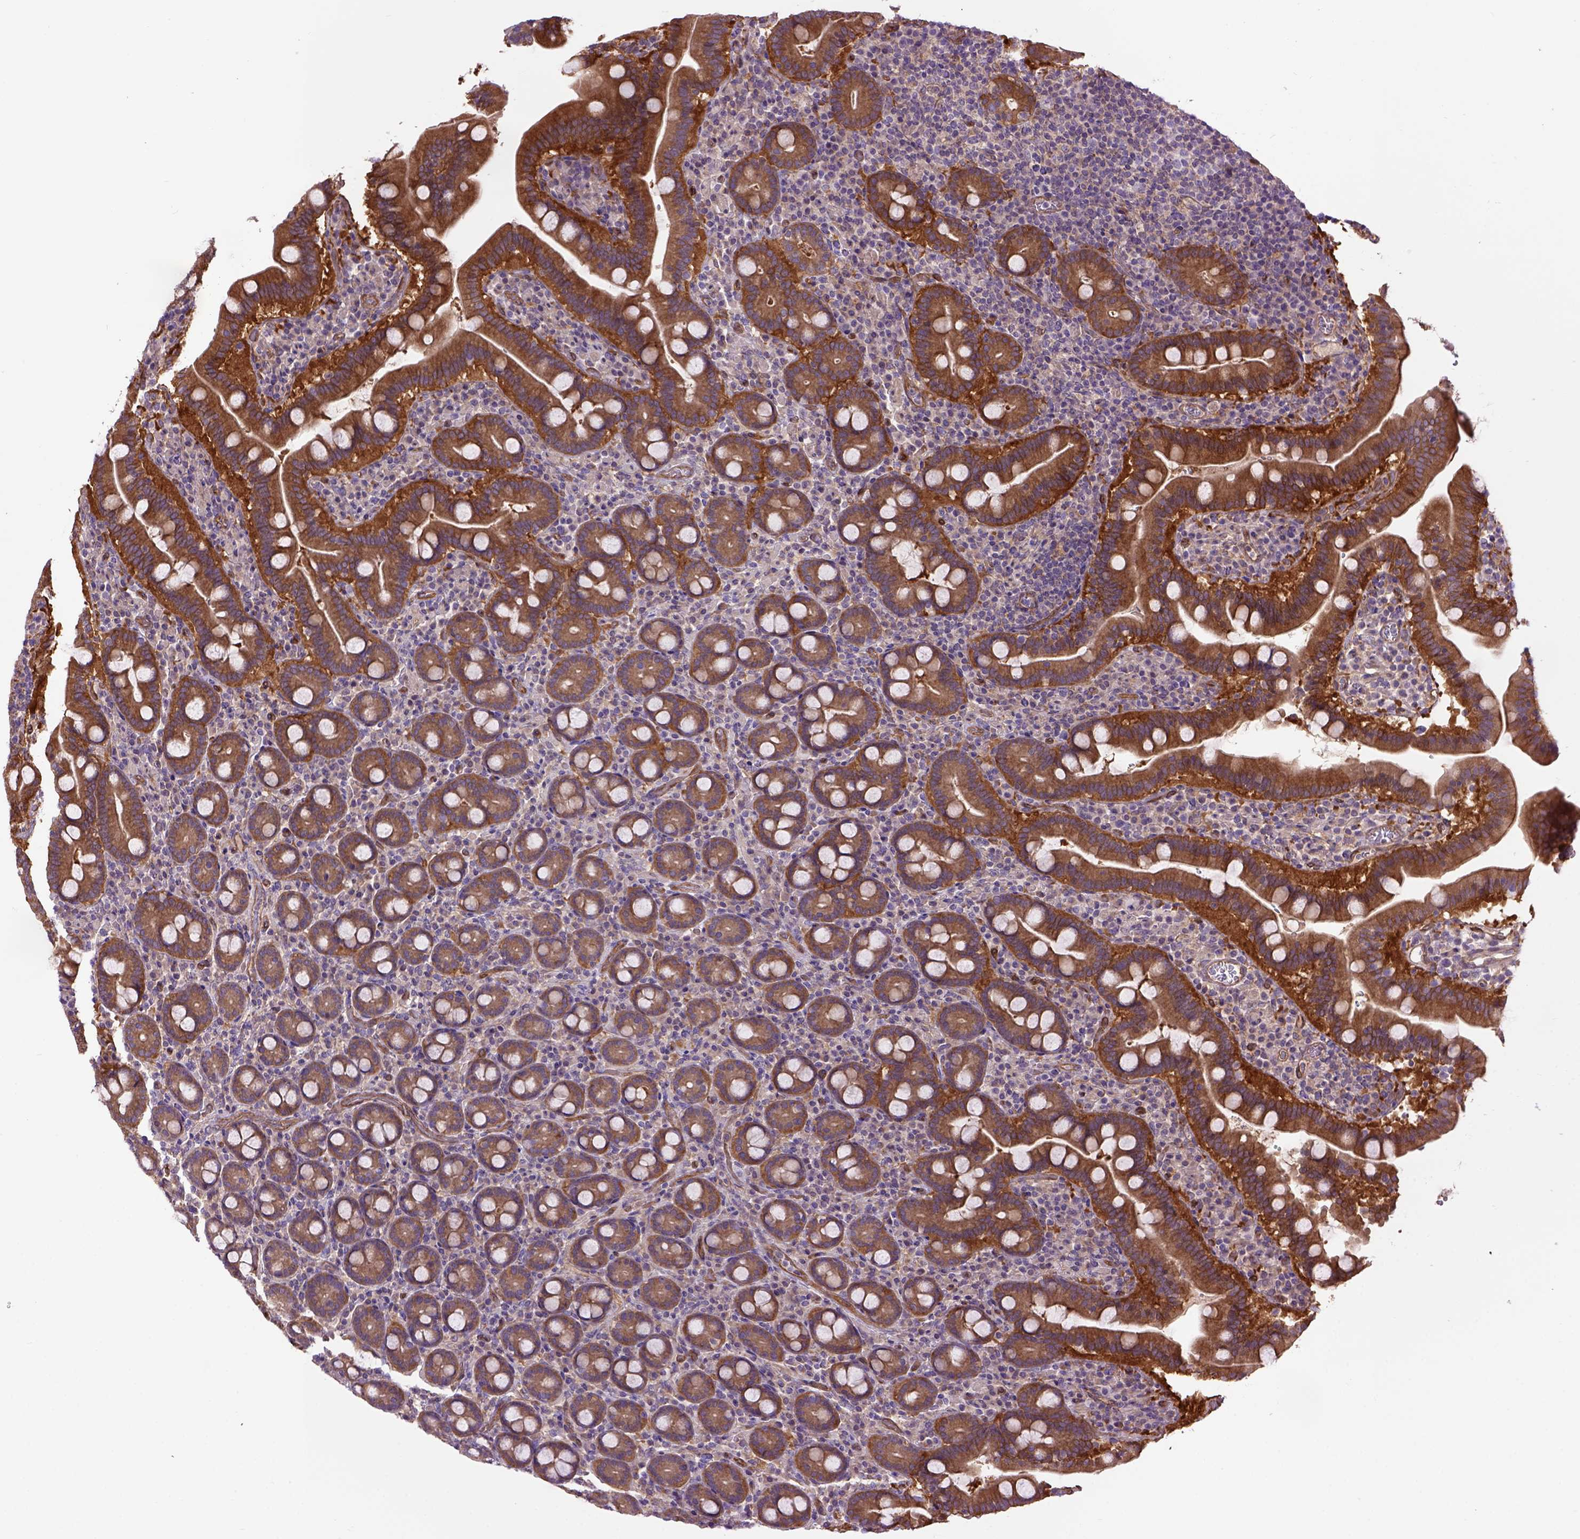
{"staining": {"intensity": "moderate", "quantity": ">75%", "location": "cytoplasmic/membranous"}, "tissue": "small intestine", "cell_type": "Glandular cells", "image_type": "normal", "snomed": [{"axis": "morphology", "description": "Normal tissue, NOS"}, {"axis": "topography", "description": "Small intestine"}], "caption": "Small intestine stained with immunohistochemistry (IHC) demonstrates moderate cytoplasmic/membranous staining in approximately >75% of glandular cells.", "gene": "CASKIN2", "patient": {"sex": "male", "age": 26}}